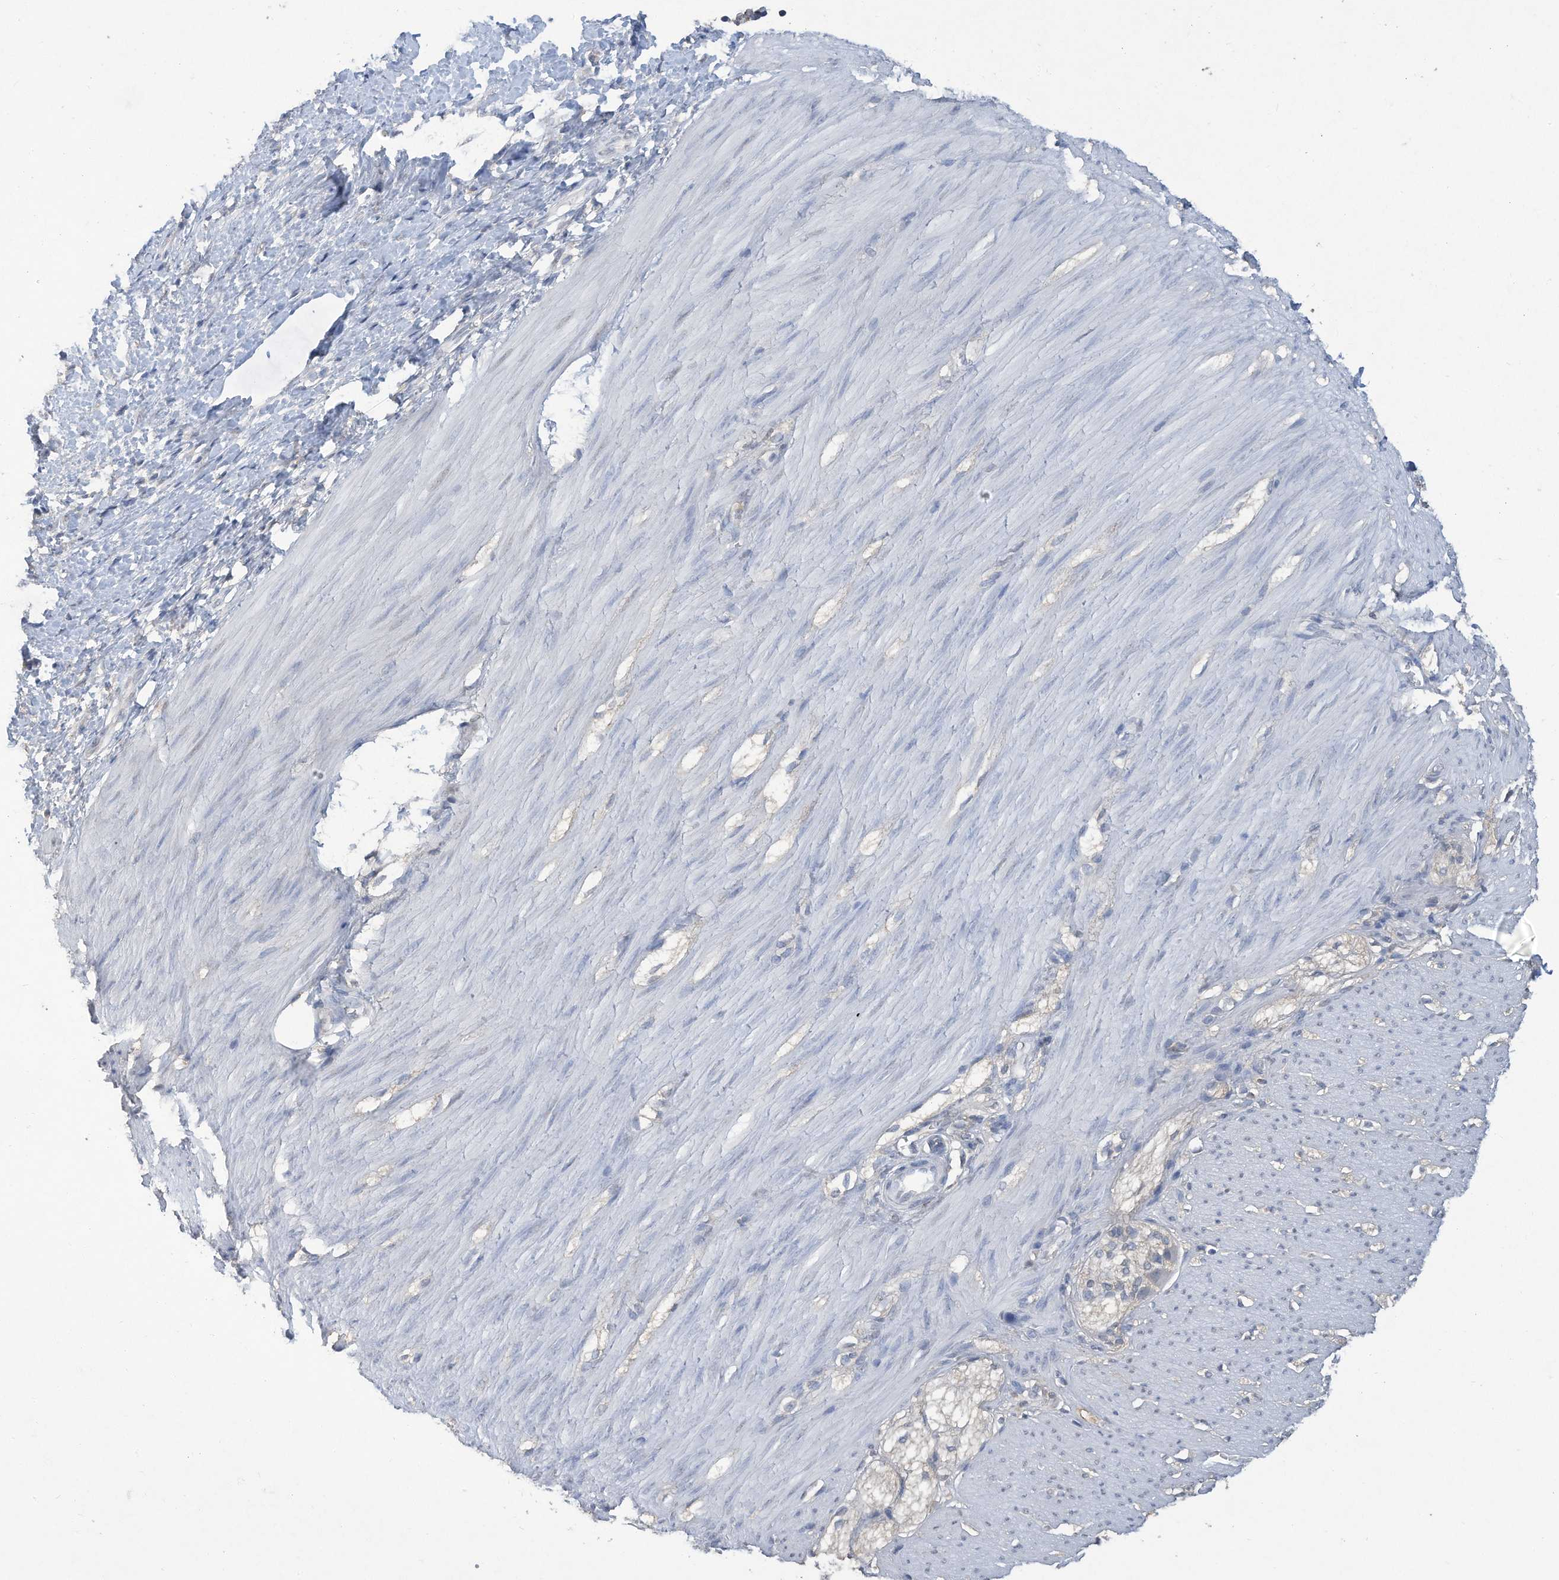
{"staining": {"intensity": "negative", "quantity": "none", "location": "none"}, "tissue": "smooth muscle", "cell_type": "Smooth muscle cells", "image_type": "normal", "snomed": [{"axis": "morphology", "description": "Normal tissue, NOS"}, {"axis": "morphology", "description": "Adenocarcinoma, NOS"}, {"axis": "topography", "description": "Colon"}, {"axis": "topography", "description": "Peripheral nerve tissue"}], "caption": "Histopathology image shows no protein staining in smooth muscle cells of normal smooth muscle.", "gene": "HAS3", "patient": {"sex": "male", "age": 14}}